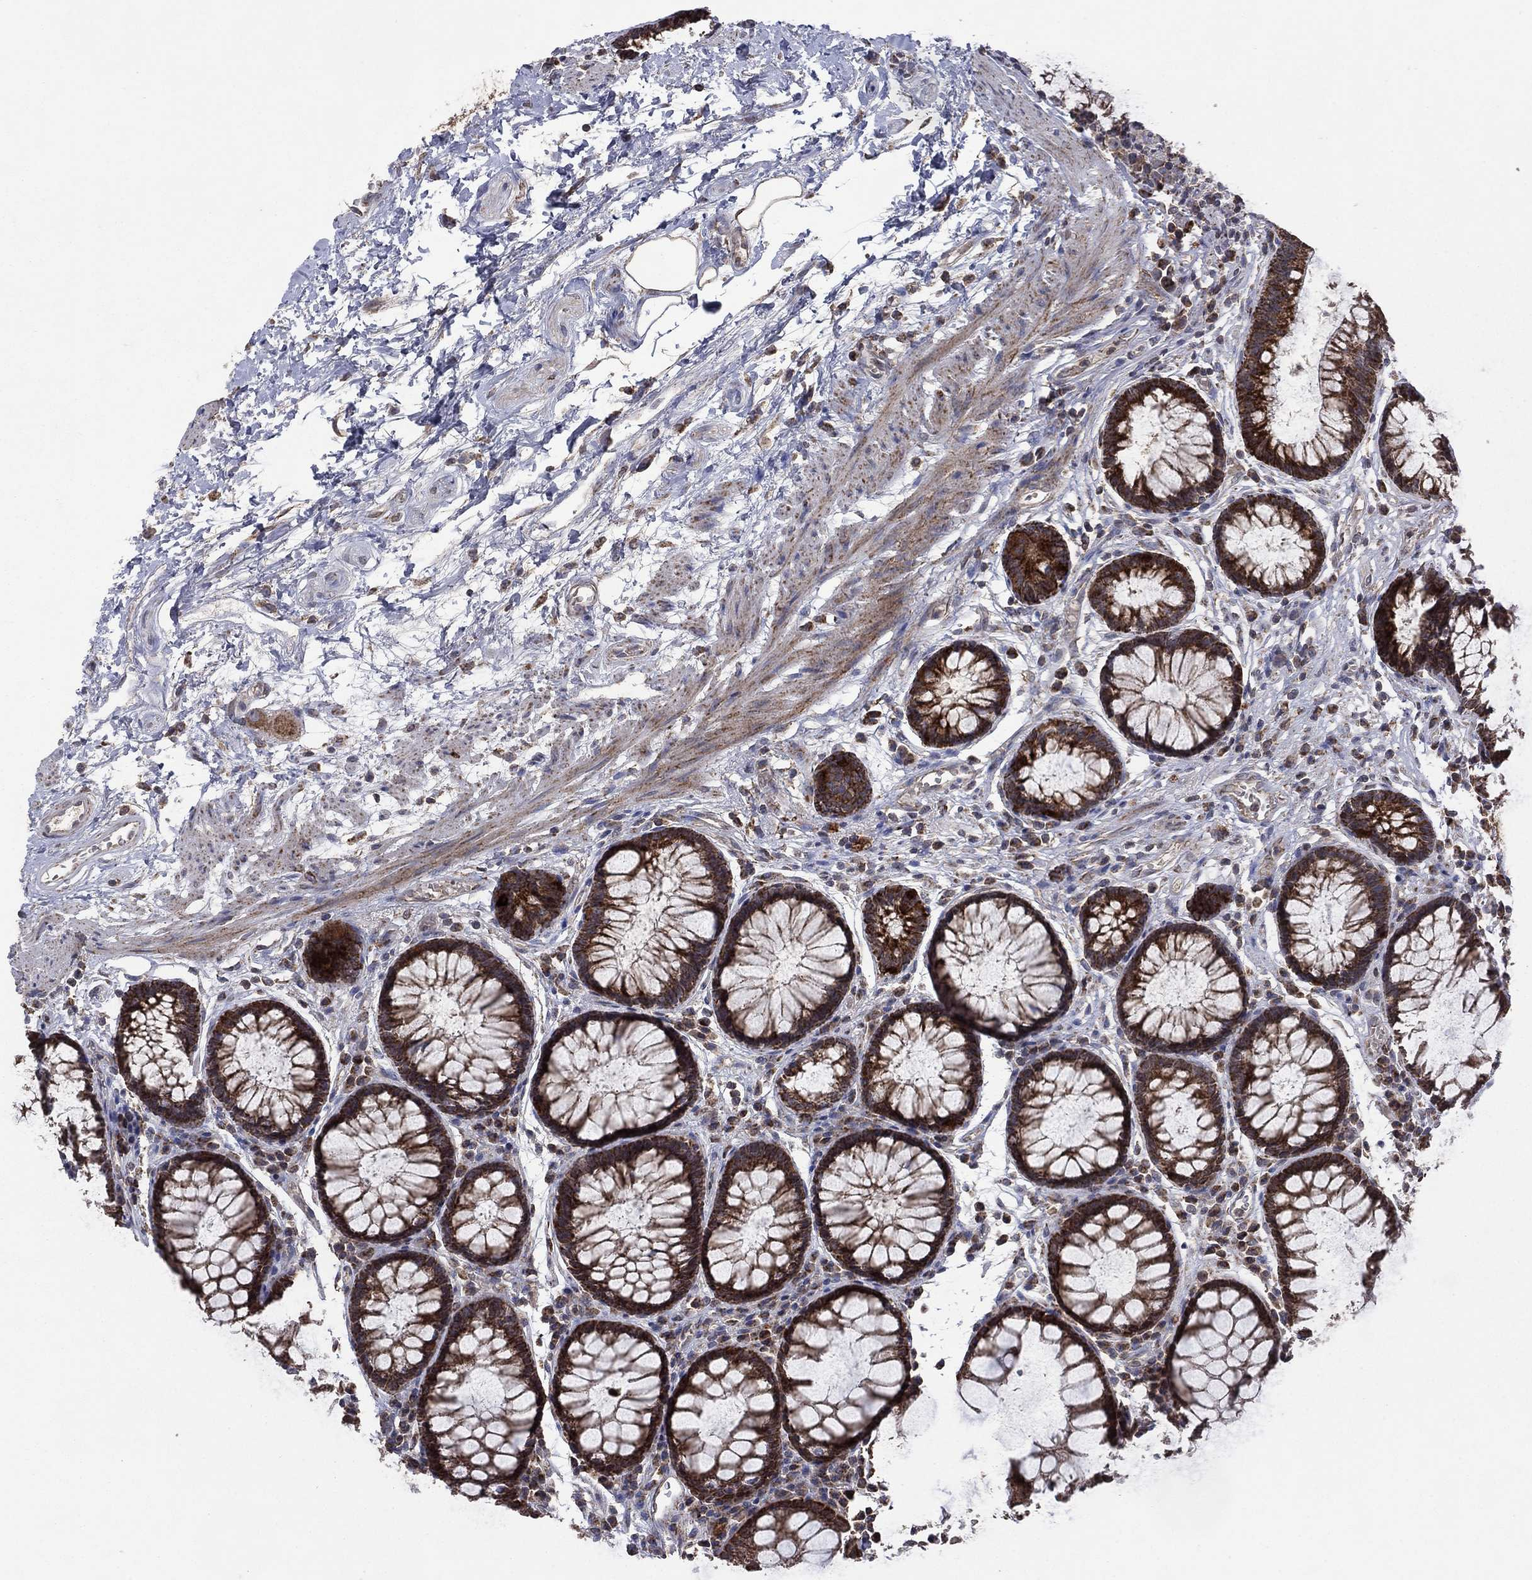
{"staining": {"intensity": "strong", "quantity": ">75%", "location": "cytoplasmic/membranous"}, "tissue": "rectum", "cell_type": "Glandular cells", "image_type": "normal", "snomed": [{"axis": "morphology", "description": "Normal tissue, NOS"}, {"axis": "topography", "description": "Rectum"}], "caption": "IHC histopathology image of unremarkable rectum stained for a protein (brown), which demonstrates high levels of strong cytoplasmic/membranous expression in approximately >75% of glandular cells.", "gene": "DPH1", "patient": {"sex": "female", "age": 68}}